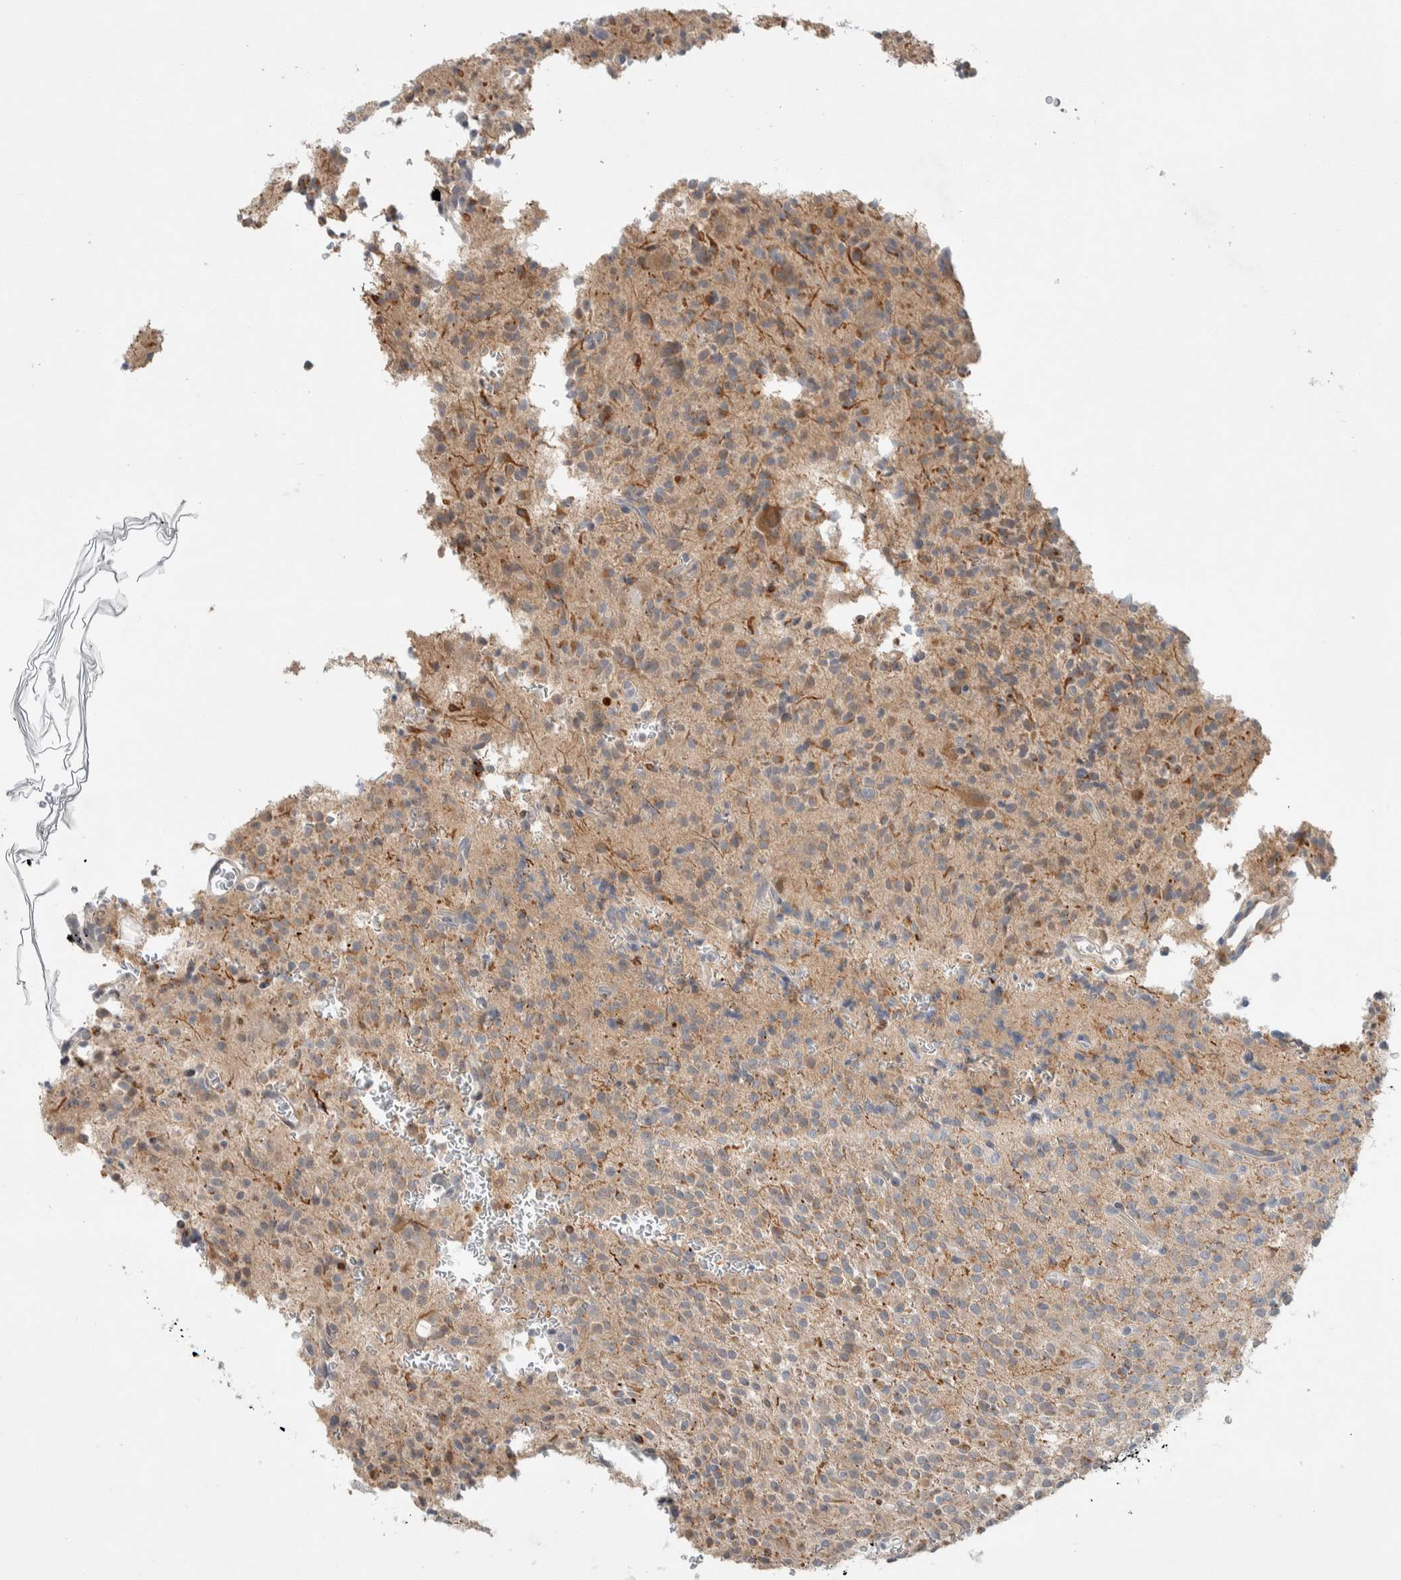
{"staining": {"intensity": "weak", "quantity": "25%-75%", "location": "cytoplasmic/membranous"}, "tissue": "glioma", "cell_type": "Tumor cells", "image_type": "cancer", "snomed": [{"axis": "morphology", "description": "Glioma, malignant, High grade"}, {"axis": "topography", "description": "Brain"}], "caption": "Malignant glioma (high-grade) stained with a protein marker demonstrates weak staining in tumor cells.", "gene": "DEPTOR", "patient": {"sex": "male", "age": 34}}